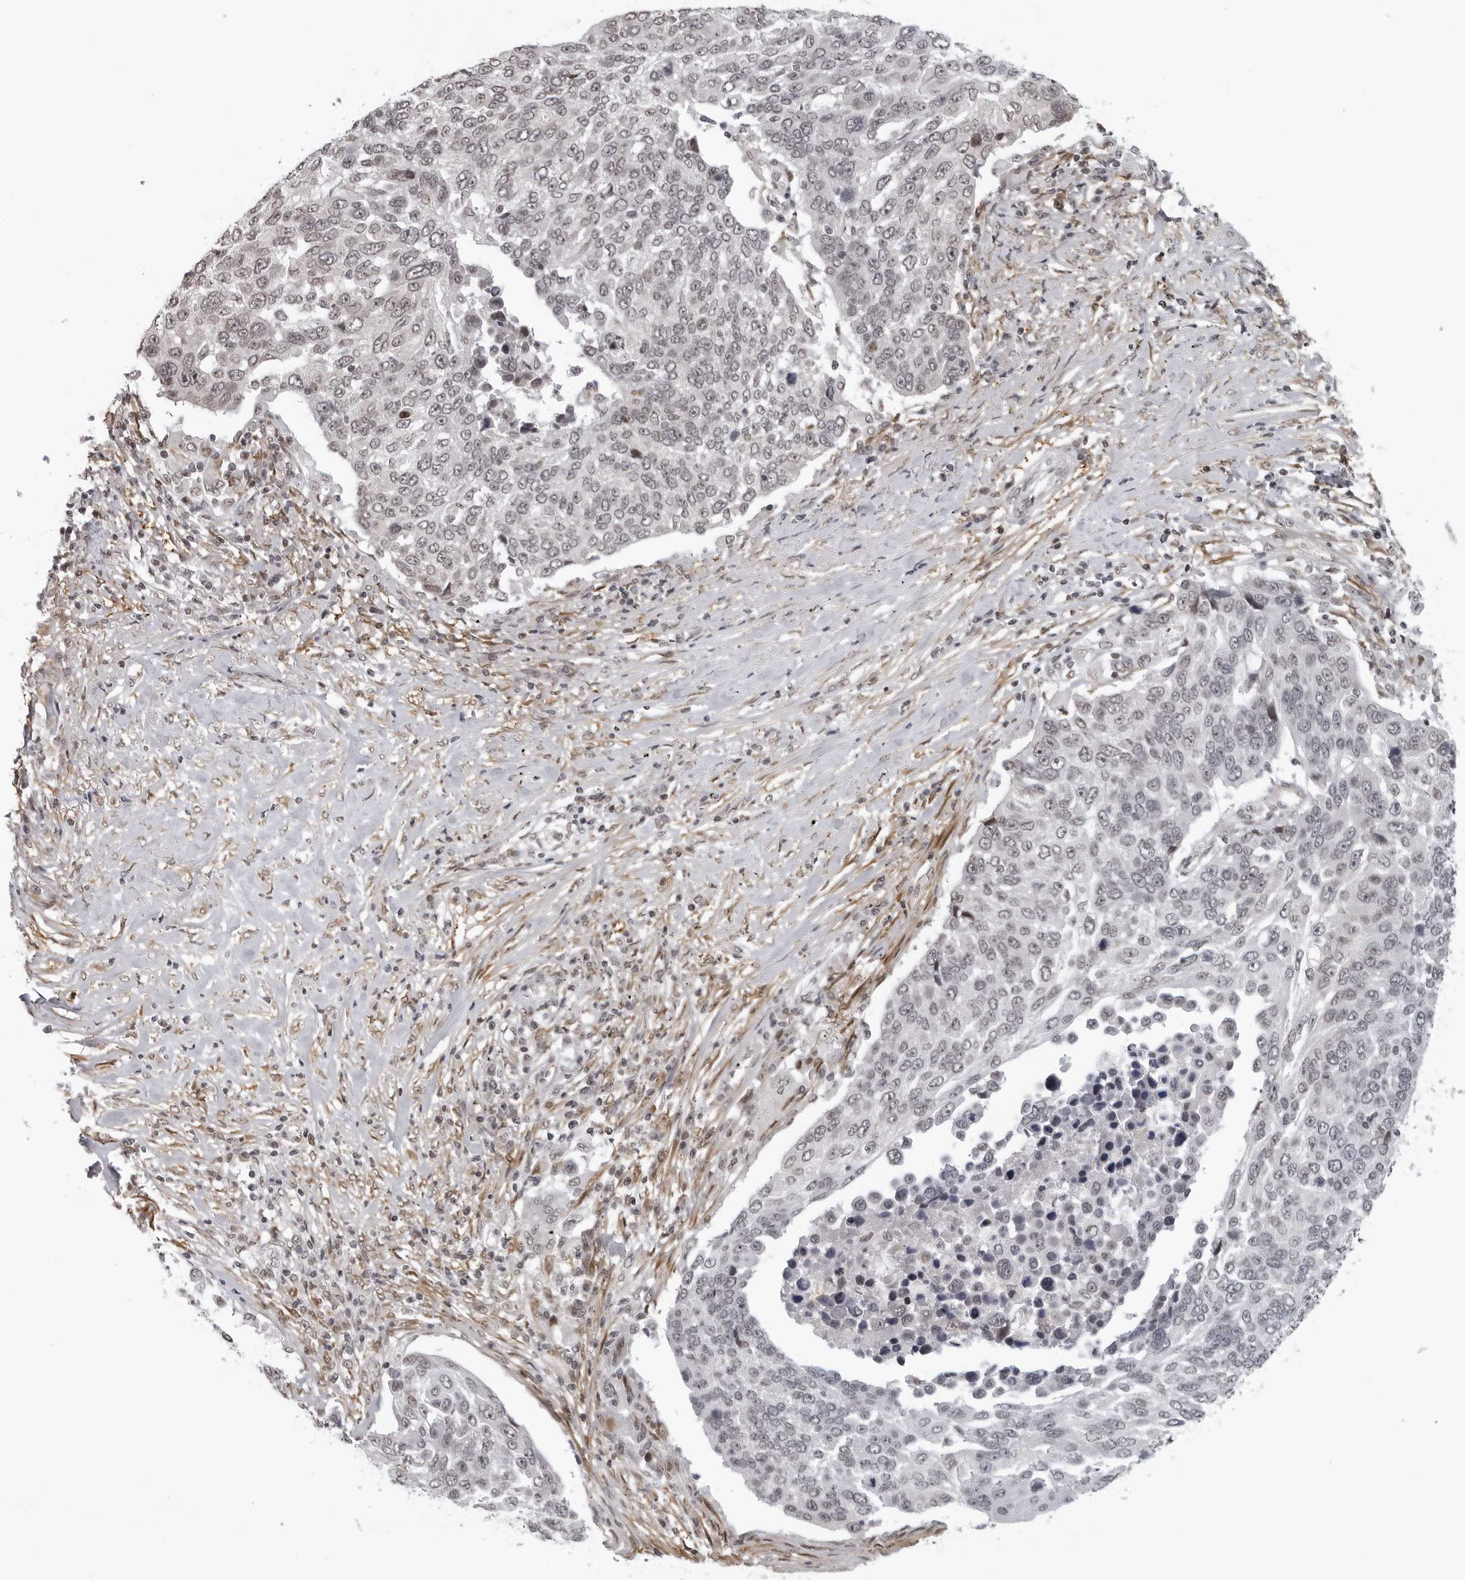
{"staining": {"intensity": "weak", "quantity": "<25%", "location": "nuclear"}, "tissue": "lung cancer", "cell_type": "Tumor cells", "image_type": "cancer", "snomed": [{"axis": "morphology", "description": "Squamous cell carcinoma, NOS"}, {"axis": "topography", "description": "Lung"}], "caption": "High magnification brightfield microscopy of lung cancer (squamous cell carcinoma) stained with DAB (brown) and counterstained with hematoxylin (blue): tumor cells show no significant expression.", "gene": "MAF", "patient": {"sex": "male", "age": 66}}